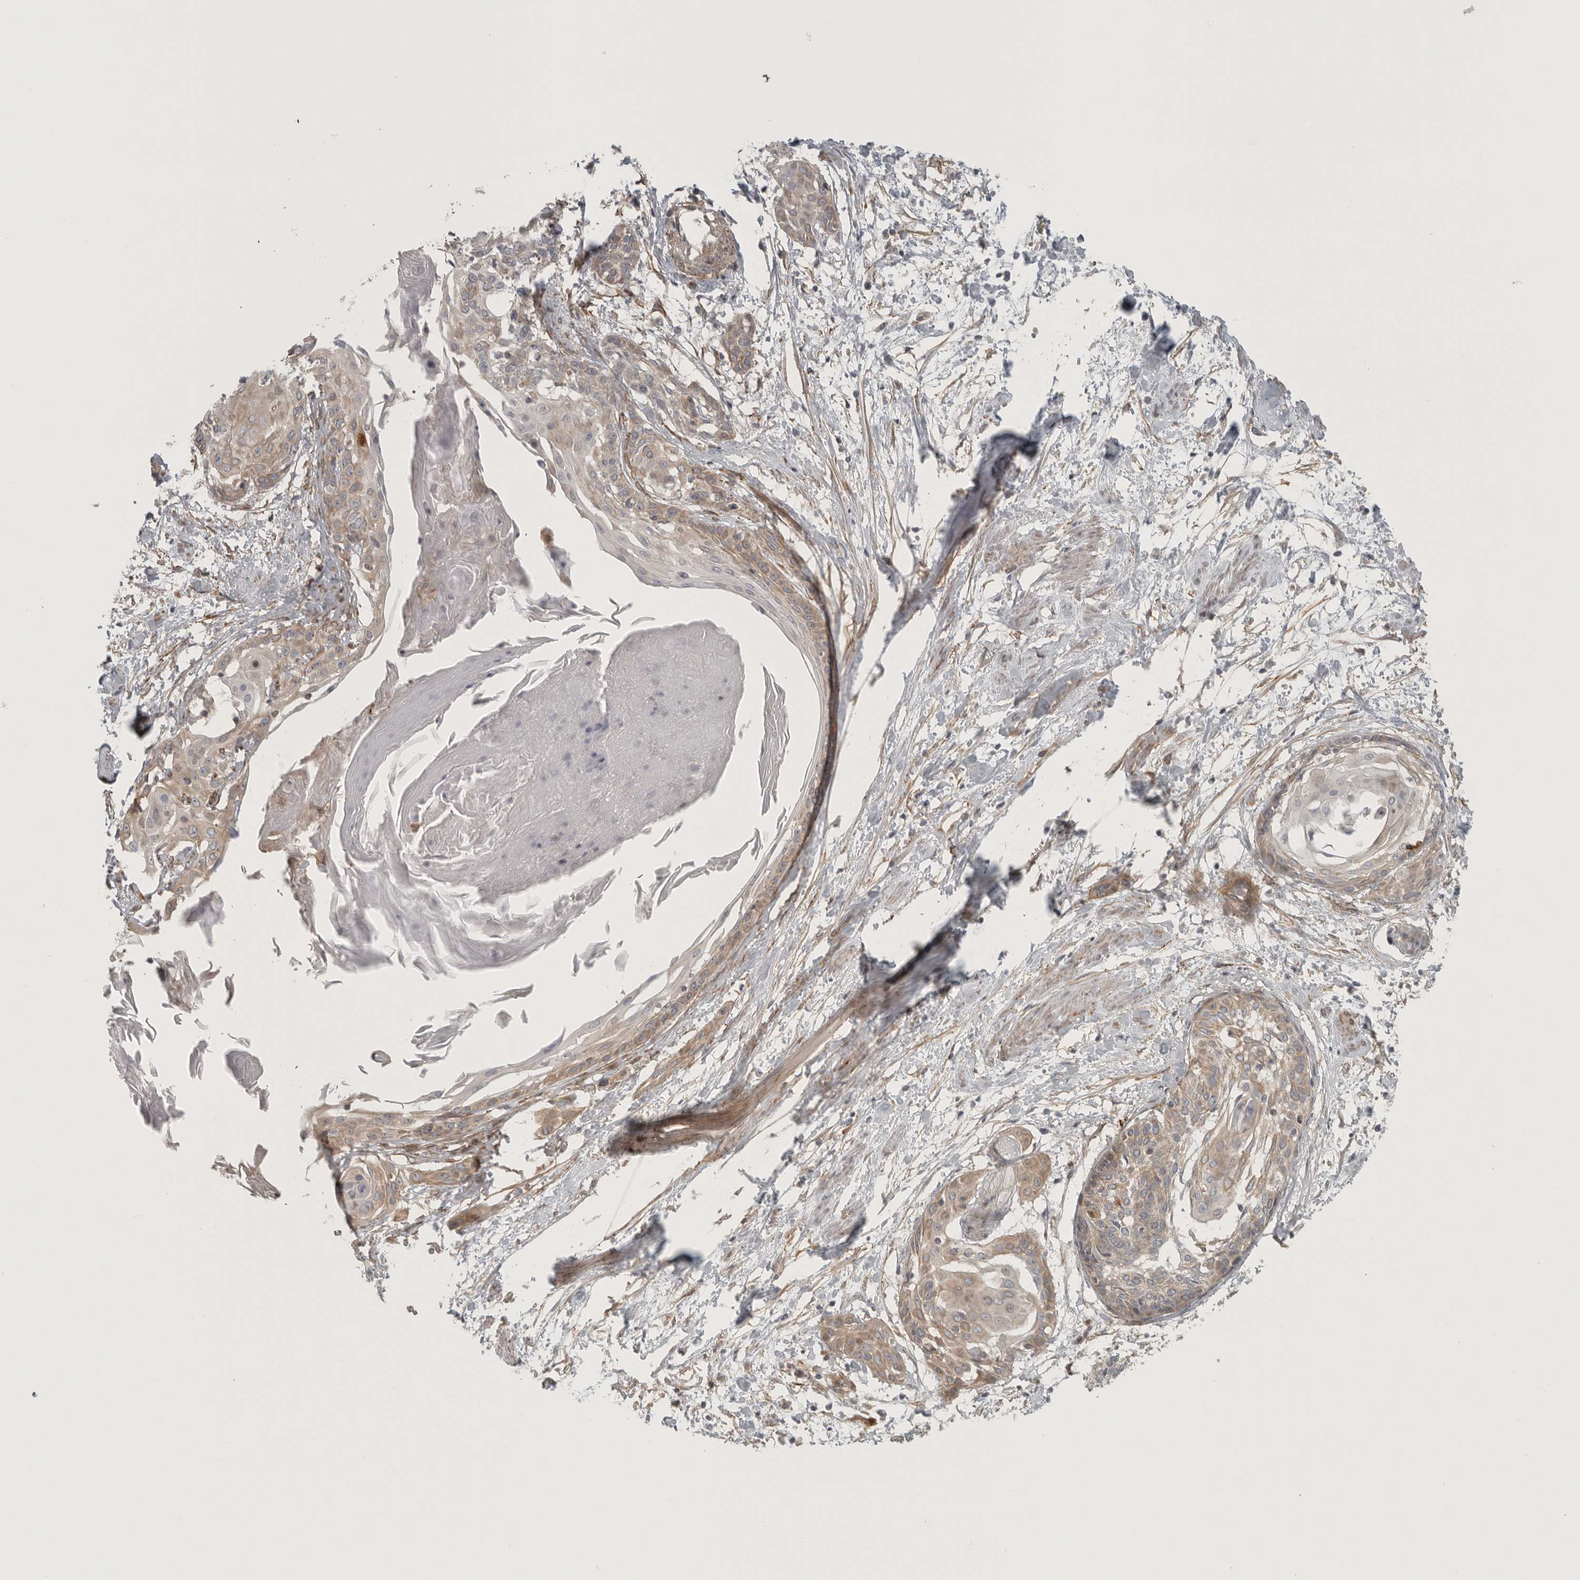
{"staining": {"intensity": "weak", "quantity": ">75%", "location": "cytoplasmic/membranous"}, "tissue": "cervical cancer", "cell_type": "Tumor cells", "image_type": "cancer", "snomed": [{"axis": "morphology", "description": "Squamous cell carcinoma, NOS"}, {"axis": "topography", "description": "Cervix"}], "caption": "Immunohistochemistry (IHC) image of neoplastic tissue: human squamous cell carcinoma (cervical) stained using IHC exhibits low levels of weak protein expression localized specifically in the cytoplasmic/membranous of tumor cells, appearing as a cytoplasmic/membranous brown color.", "gene": "LONRF1", "patient": {"sex": "female", "age": 57}}